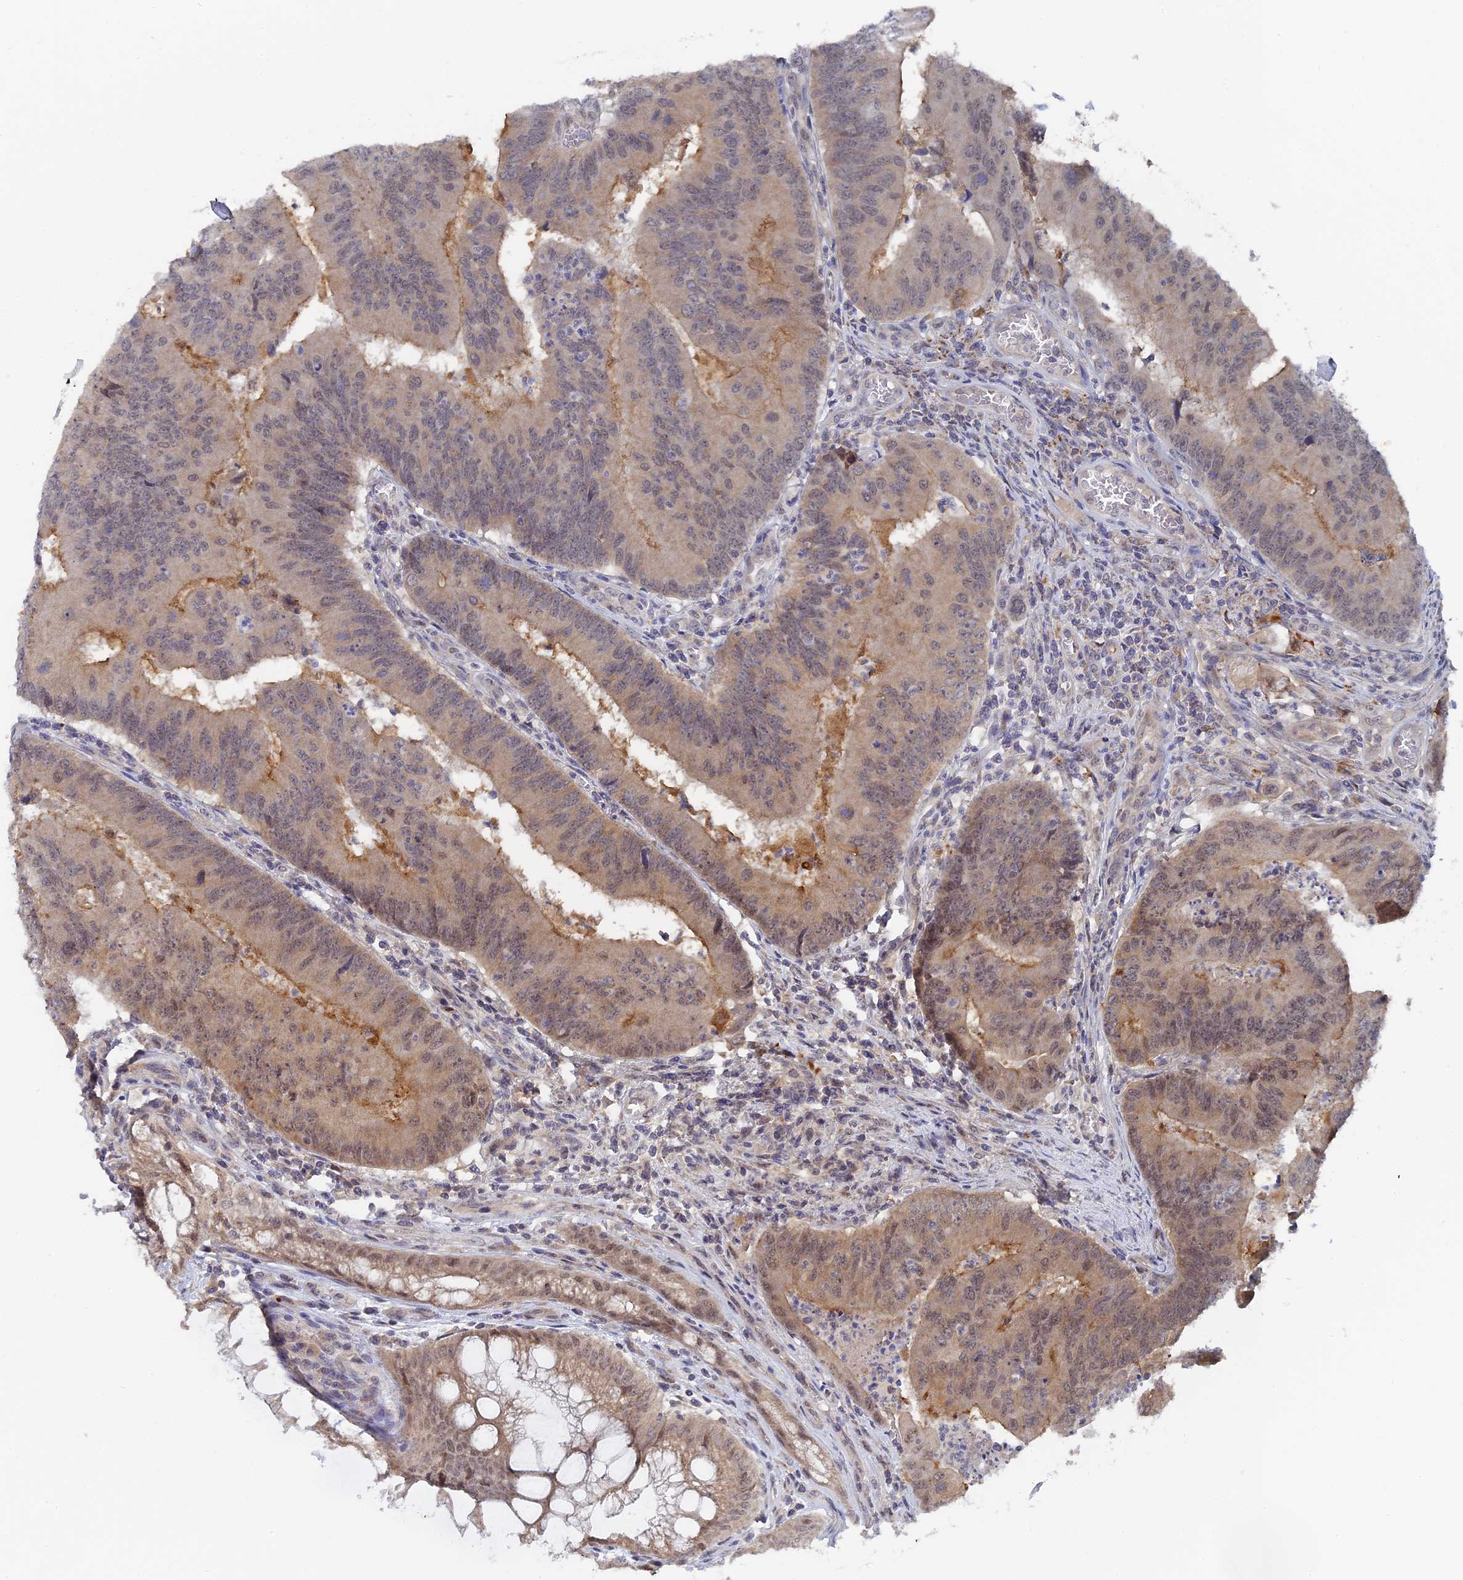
{"staining": {"intensity": "weak", "quantity": "<25%", "location": "nuclear"}, "tissue": "colorectal cancer", "cell_type": "Tumor cells", "image_type": "cancer", "snomed": [{"axis": "morphology", "description": "Adenocarcinoma, NOS"}, {"axis": "topography", "description": "Colon"}], "caption": "An image of human colorectal adenocarcinoma is negative for staining in tumor cells.", "gene": "MIGA2", "patient": {"sex": "female", "age": 67}}